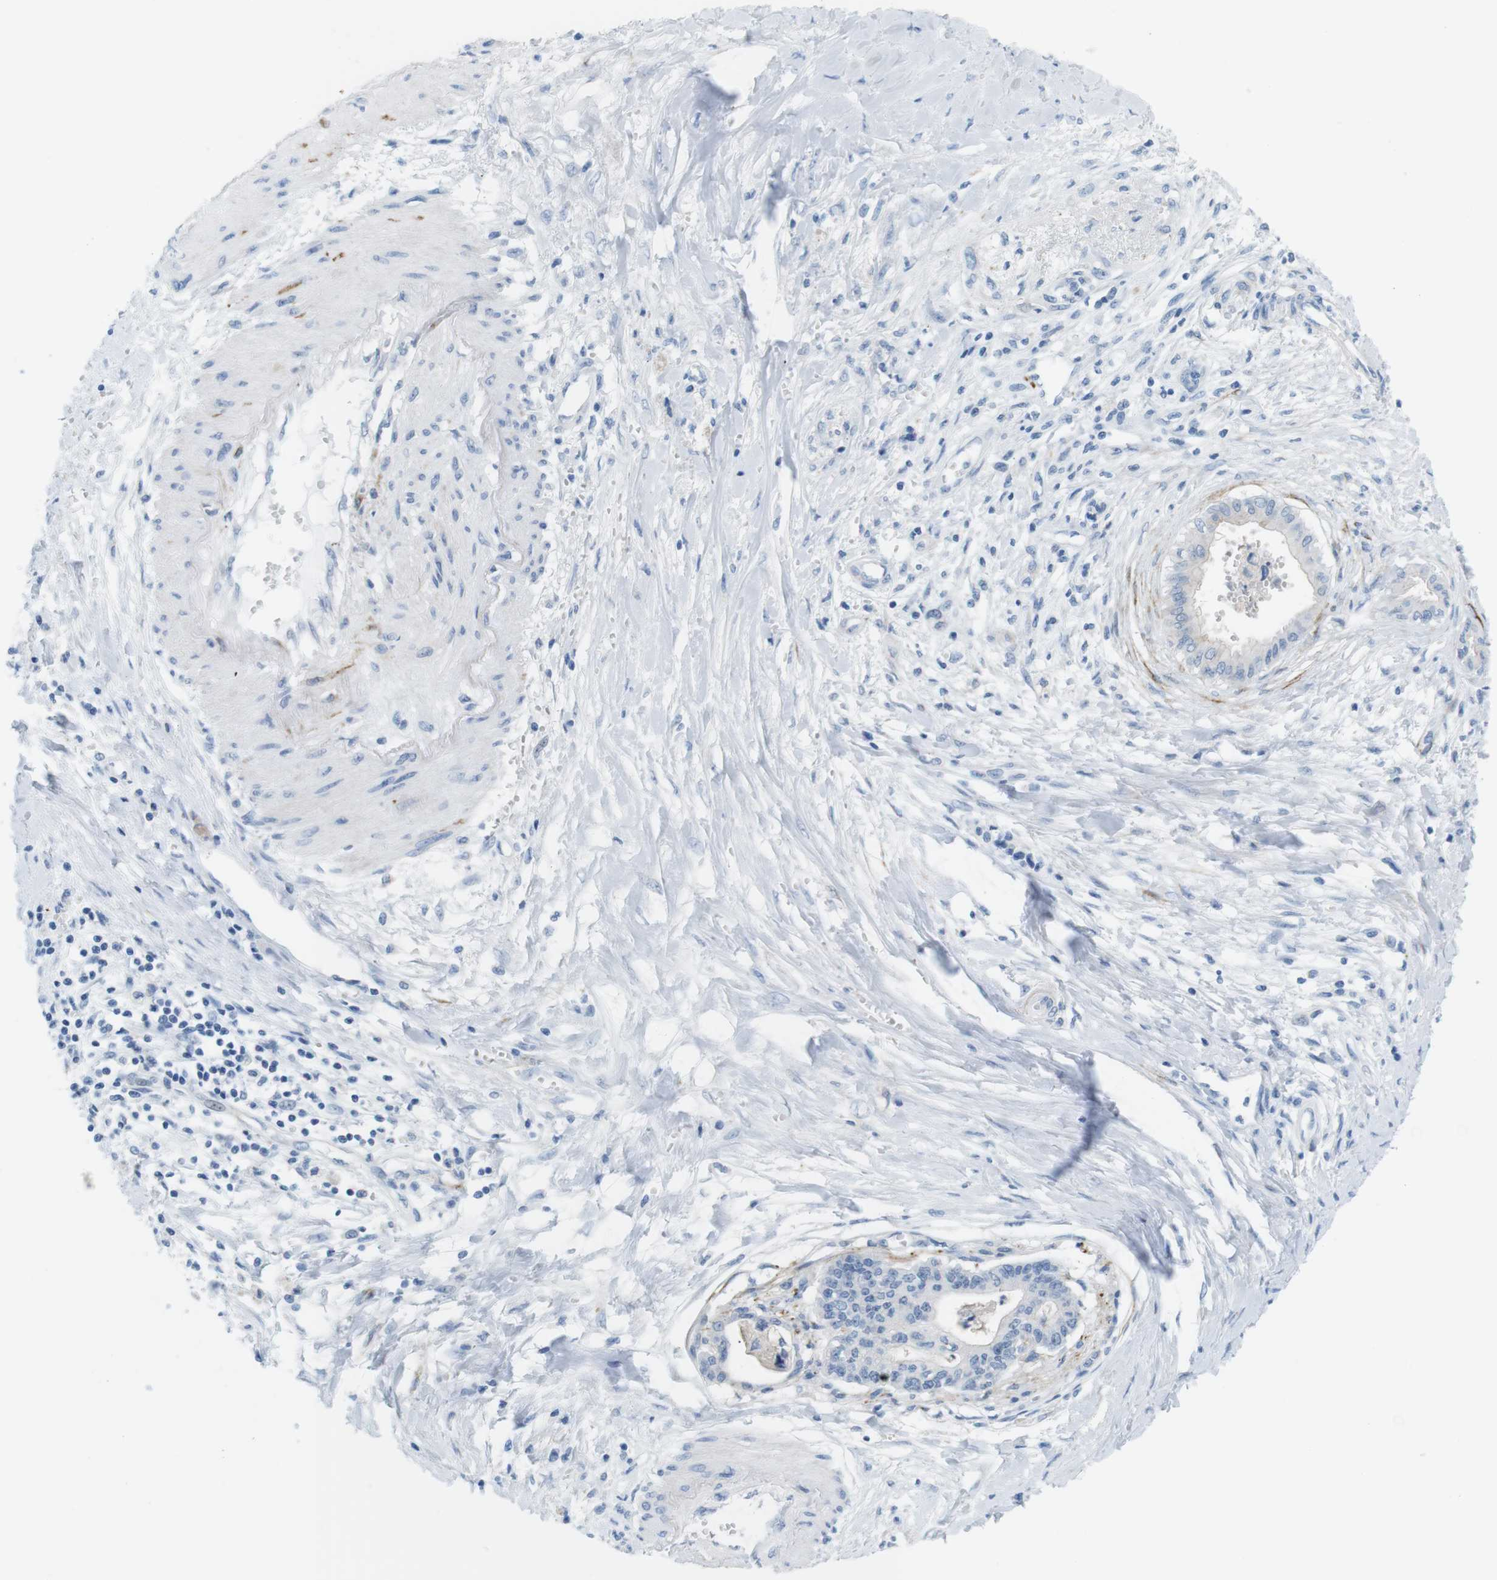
{"staining": {"intensity": "negative", "quantity": "none", "location": "none"}, "tissue": "pancreatic cancer", "cell_type": "Tumor cells", "image_type": "cancer", "snomed": [{"axis": "morphology", "description": "Adenocarcinoma, NOS"}, {"axis": "topography", "description": "Pancreas"}], "caption": "There is no significant staining in tumor cells of pancreatic adenocarcinoma.", "gene": "MYH9", "patient": {"sex": "male", "age": 56}}